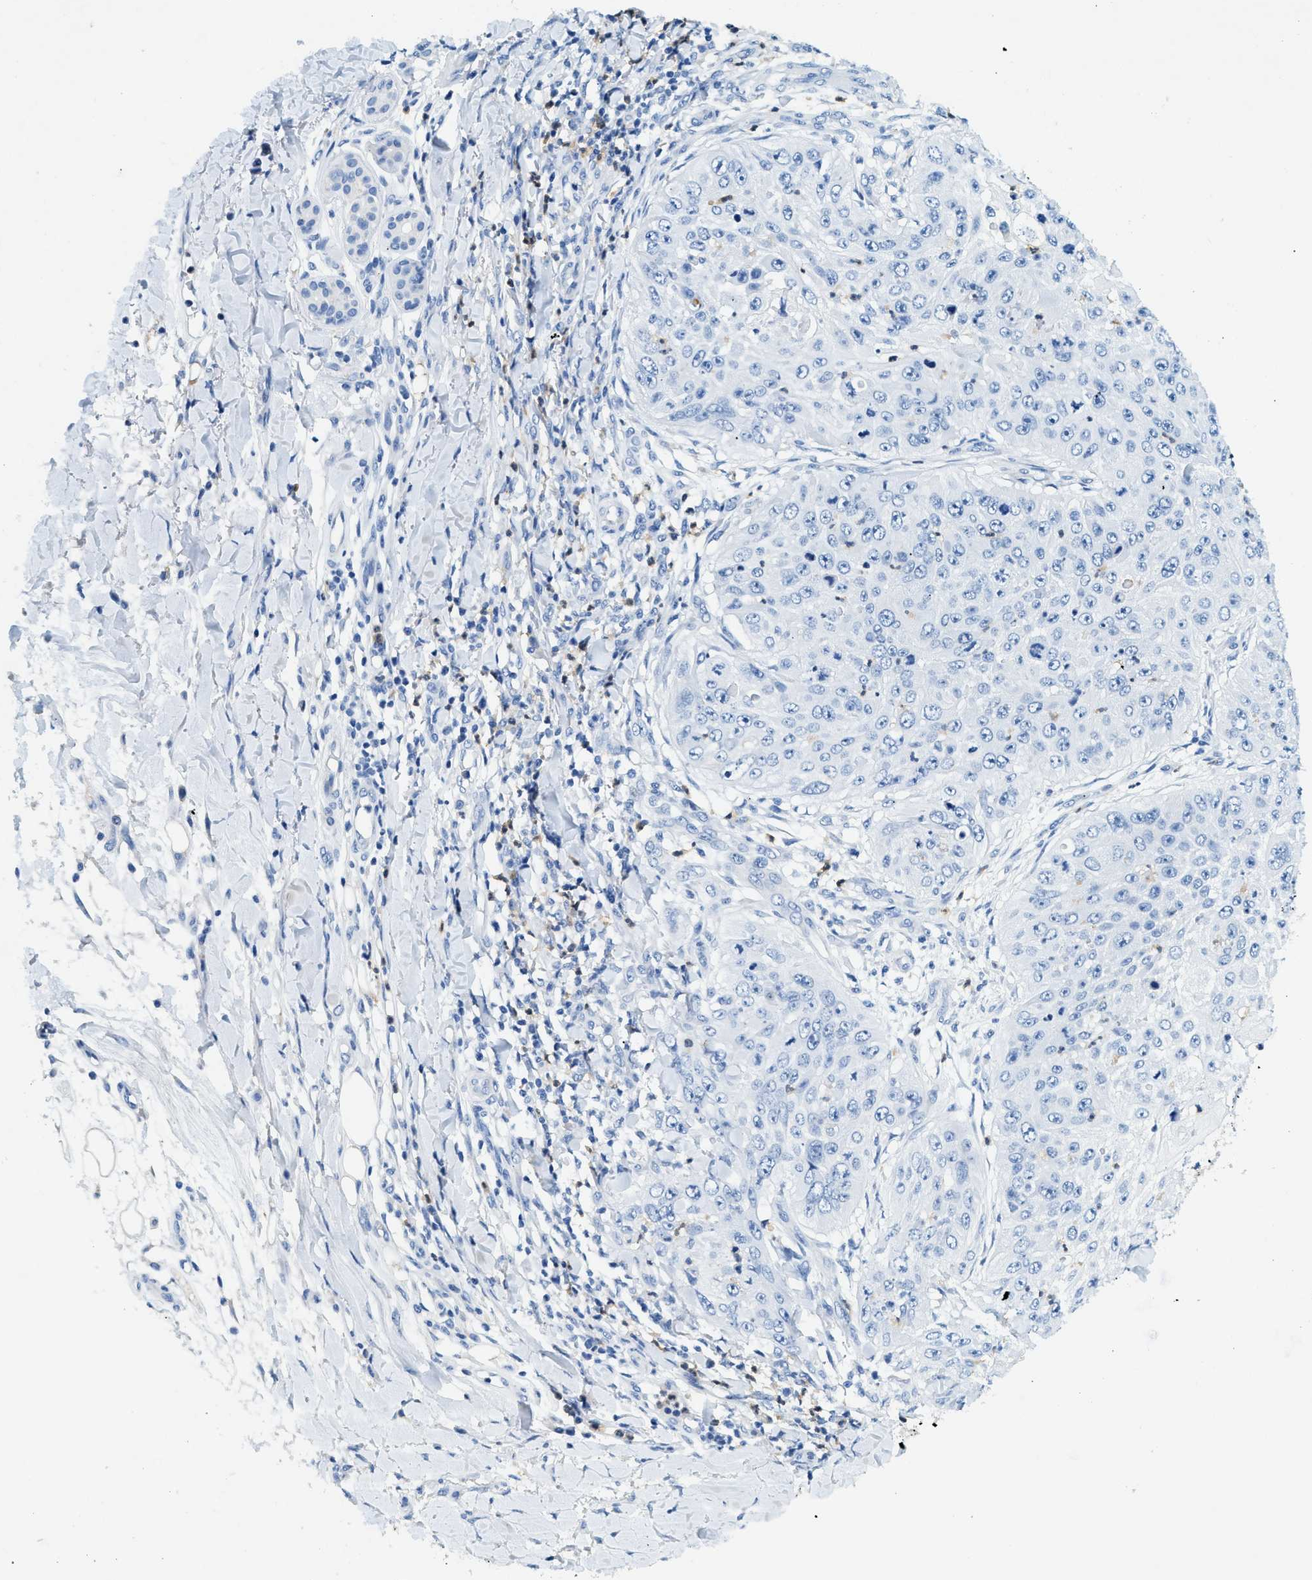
{"staining": {"intensity": "negative", "quantity": "none", "location": "none"}, "tissue": "skin cancer", "cell_type": "Tumor cells", "image_type": "cancer", "snomed": [{"axis": "morphology", "description": "Squamous cell carcinoma, NOS"}, {"axis": "topography", "description": "Skin"}], "caption": "The image displays no staining of tumor cells in skin cancer.", "gene": "ZDHHC13", "patient": {"sex": "female", "age": 80}}